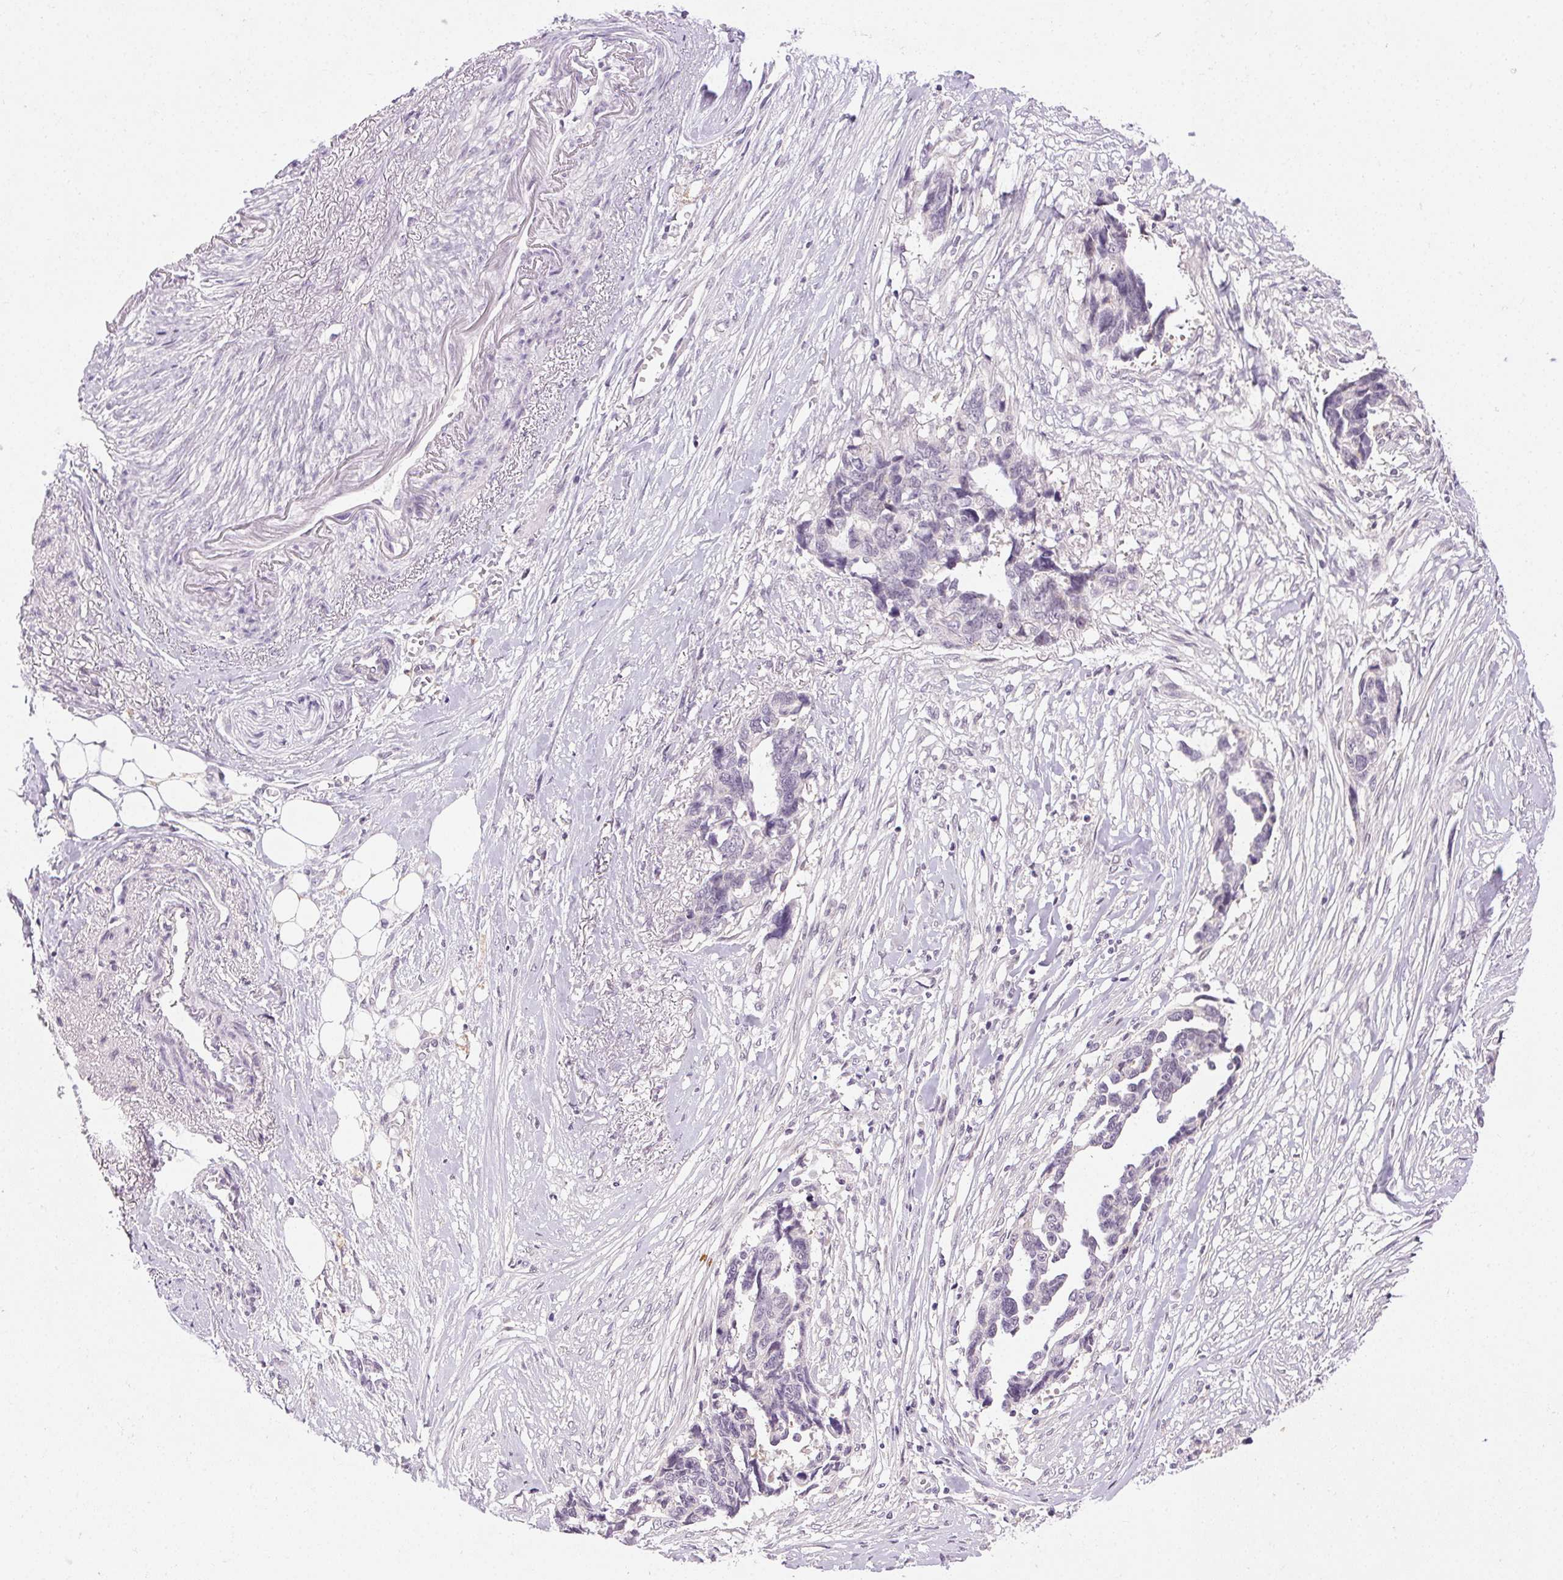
{"staining": {"intensity": "negative", "quantity": "none", "location": "none"}, "tissue": "ovarian cancer", "cell_type": "Tumor cells", "image_type": "cancer", "snomed": [{"axis": "morphology", "description": "Cystadenocarcinoma, serous, NOS"}, {"axis": "topography", "description": "Ovary"}], "caption": "Serous cystadenocarcinoma (ovarian) was stained to show a protein in brown. There is no significant staining in tumor cells.", "gene": "FAM168A", "patient": {"sex": "female", "age": 69}}